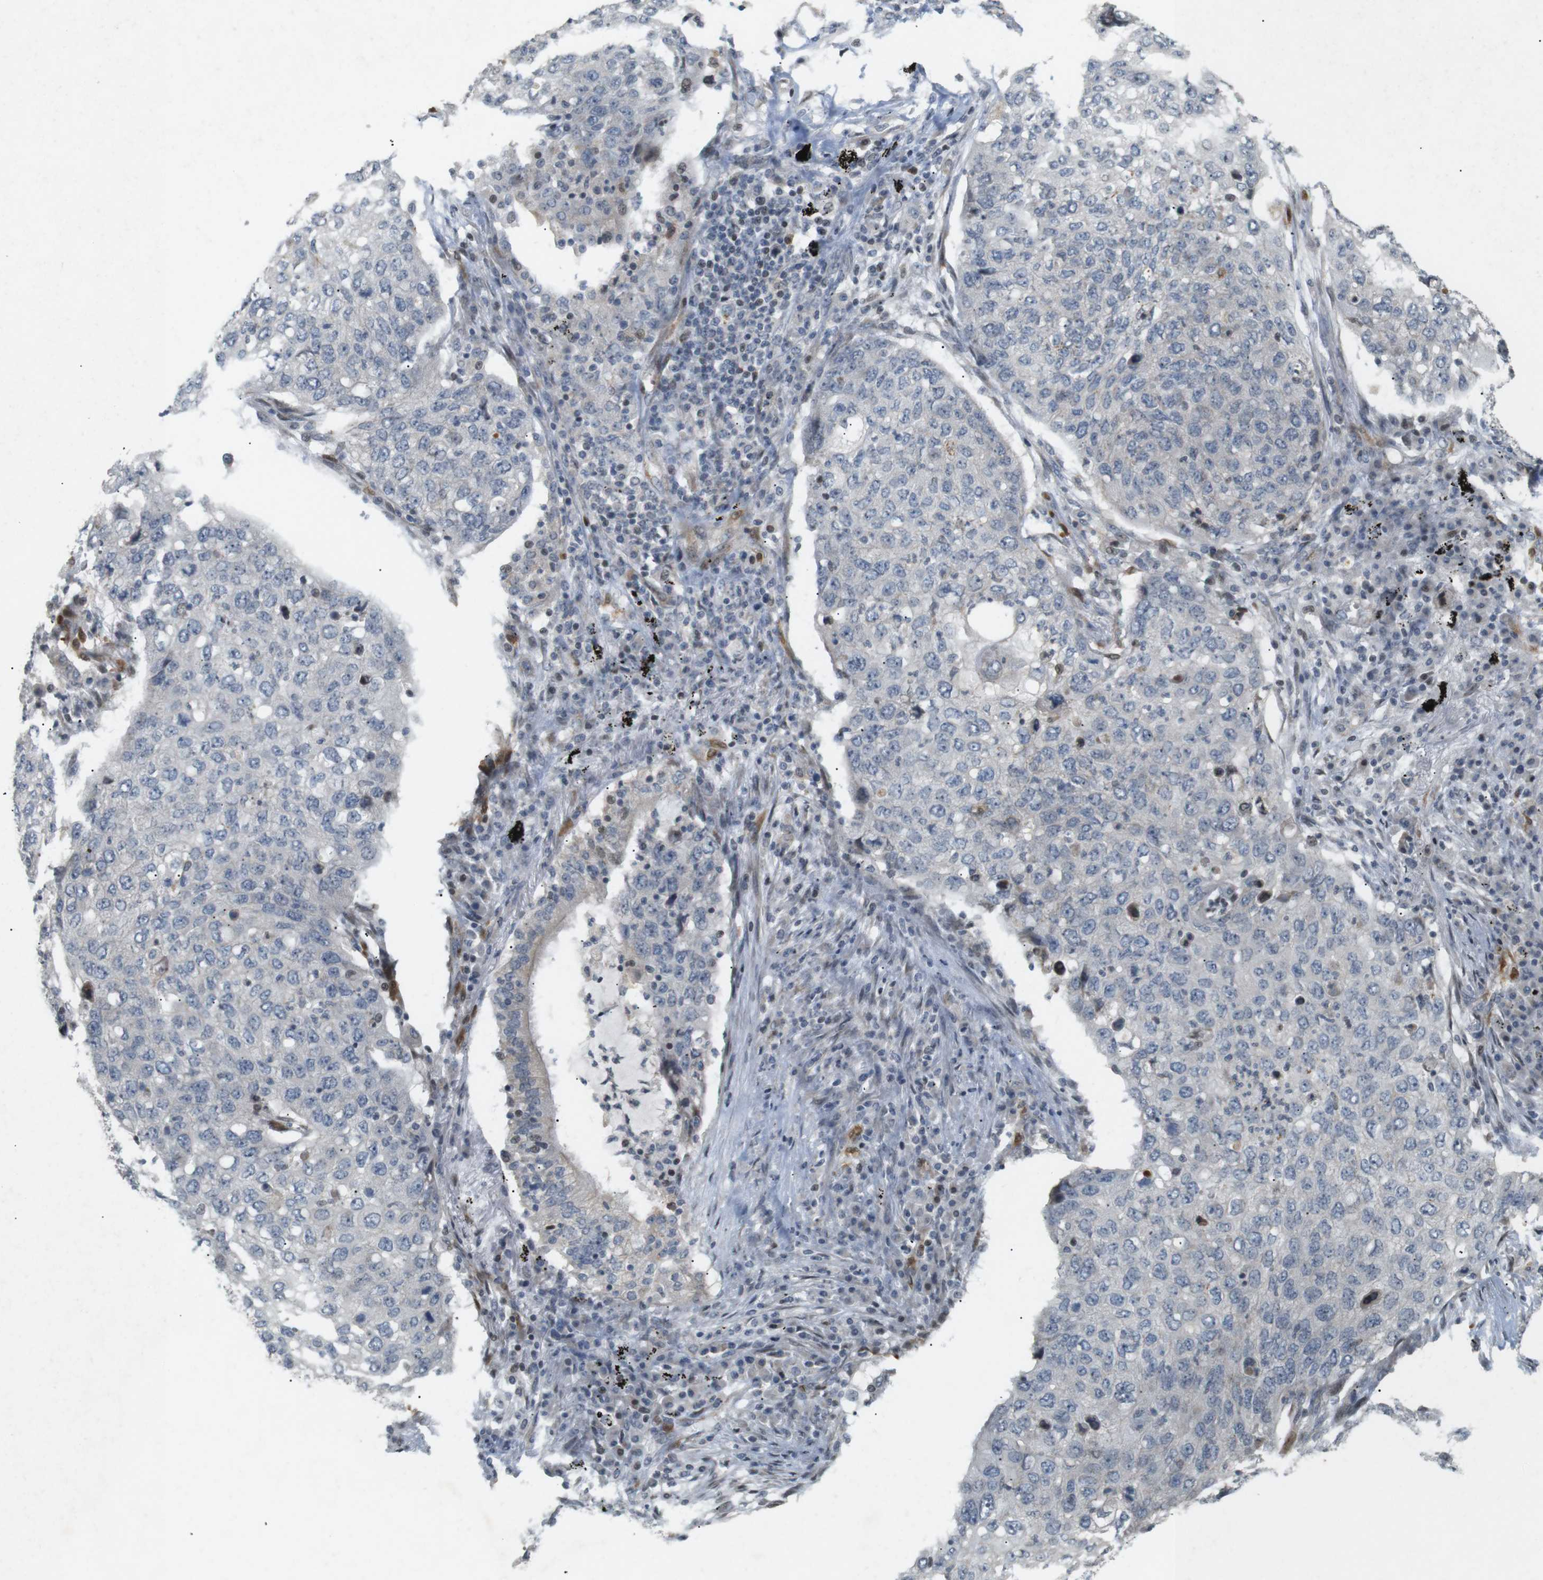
{"staining": {"intensity": "negative", "quantity": "none", "location": "none"}, "tissue": "lung cancer", "cell_type": "Tumor cells", "image_type": "cancer", "snomed": [{"axis": "morphology", "description": "Squamous cell carcinoma, NOS"}, {"axis": "topography", "description": "Lung"}], "caption": "High magnification brightfield microscopy of squamous cell carcinoma (lung) stained with DAB (3,3'-diaminobenzidine) (brown) and counterstained with hematoxylin (blue): tumor cells show no significant positivity.", "gene": "PPP1R14A", "patient": {"sex": "female", "age": 63}}